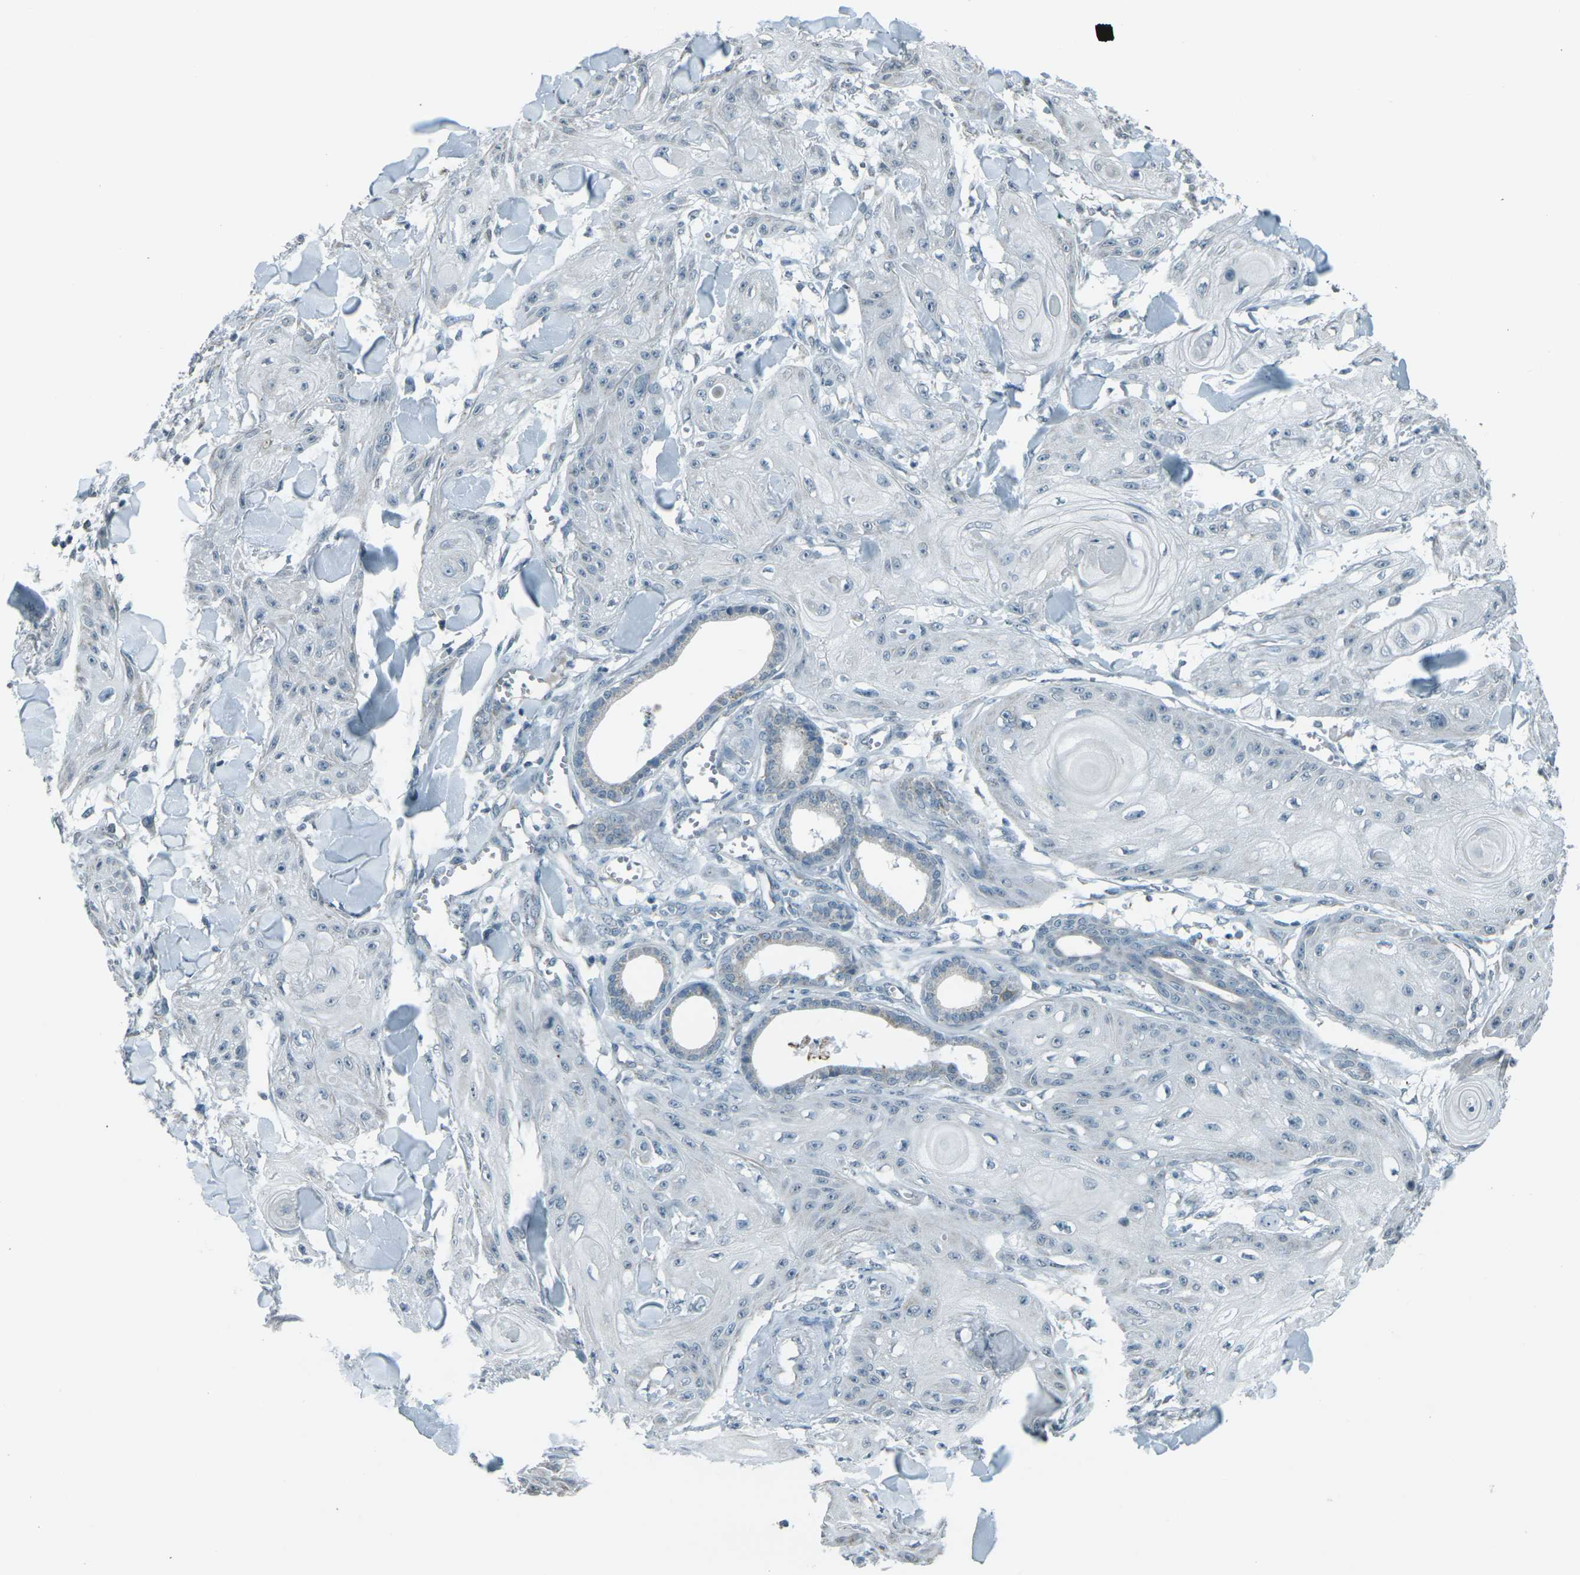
{"staining": {"intensity": "negative", "quantity": "none", "location": "none"}, "tissue": "skin cancer", "cell_type": "Tumor cells", "image_type": "cancer", "snomed": [{"axis": "morphology", "description": "Squamous cell carcinoma, NOS"}, {"axis": "topography", "description": "Skin"}], "caption": "Protein analysis of skin cancer (squamous cell carcinoma) demonstrates no significant positivity in tumor cells.", "gene": "H2BC1", "patient": {"sex": "male", "age": 74}}